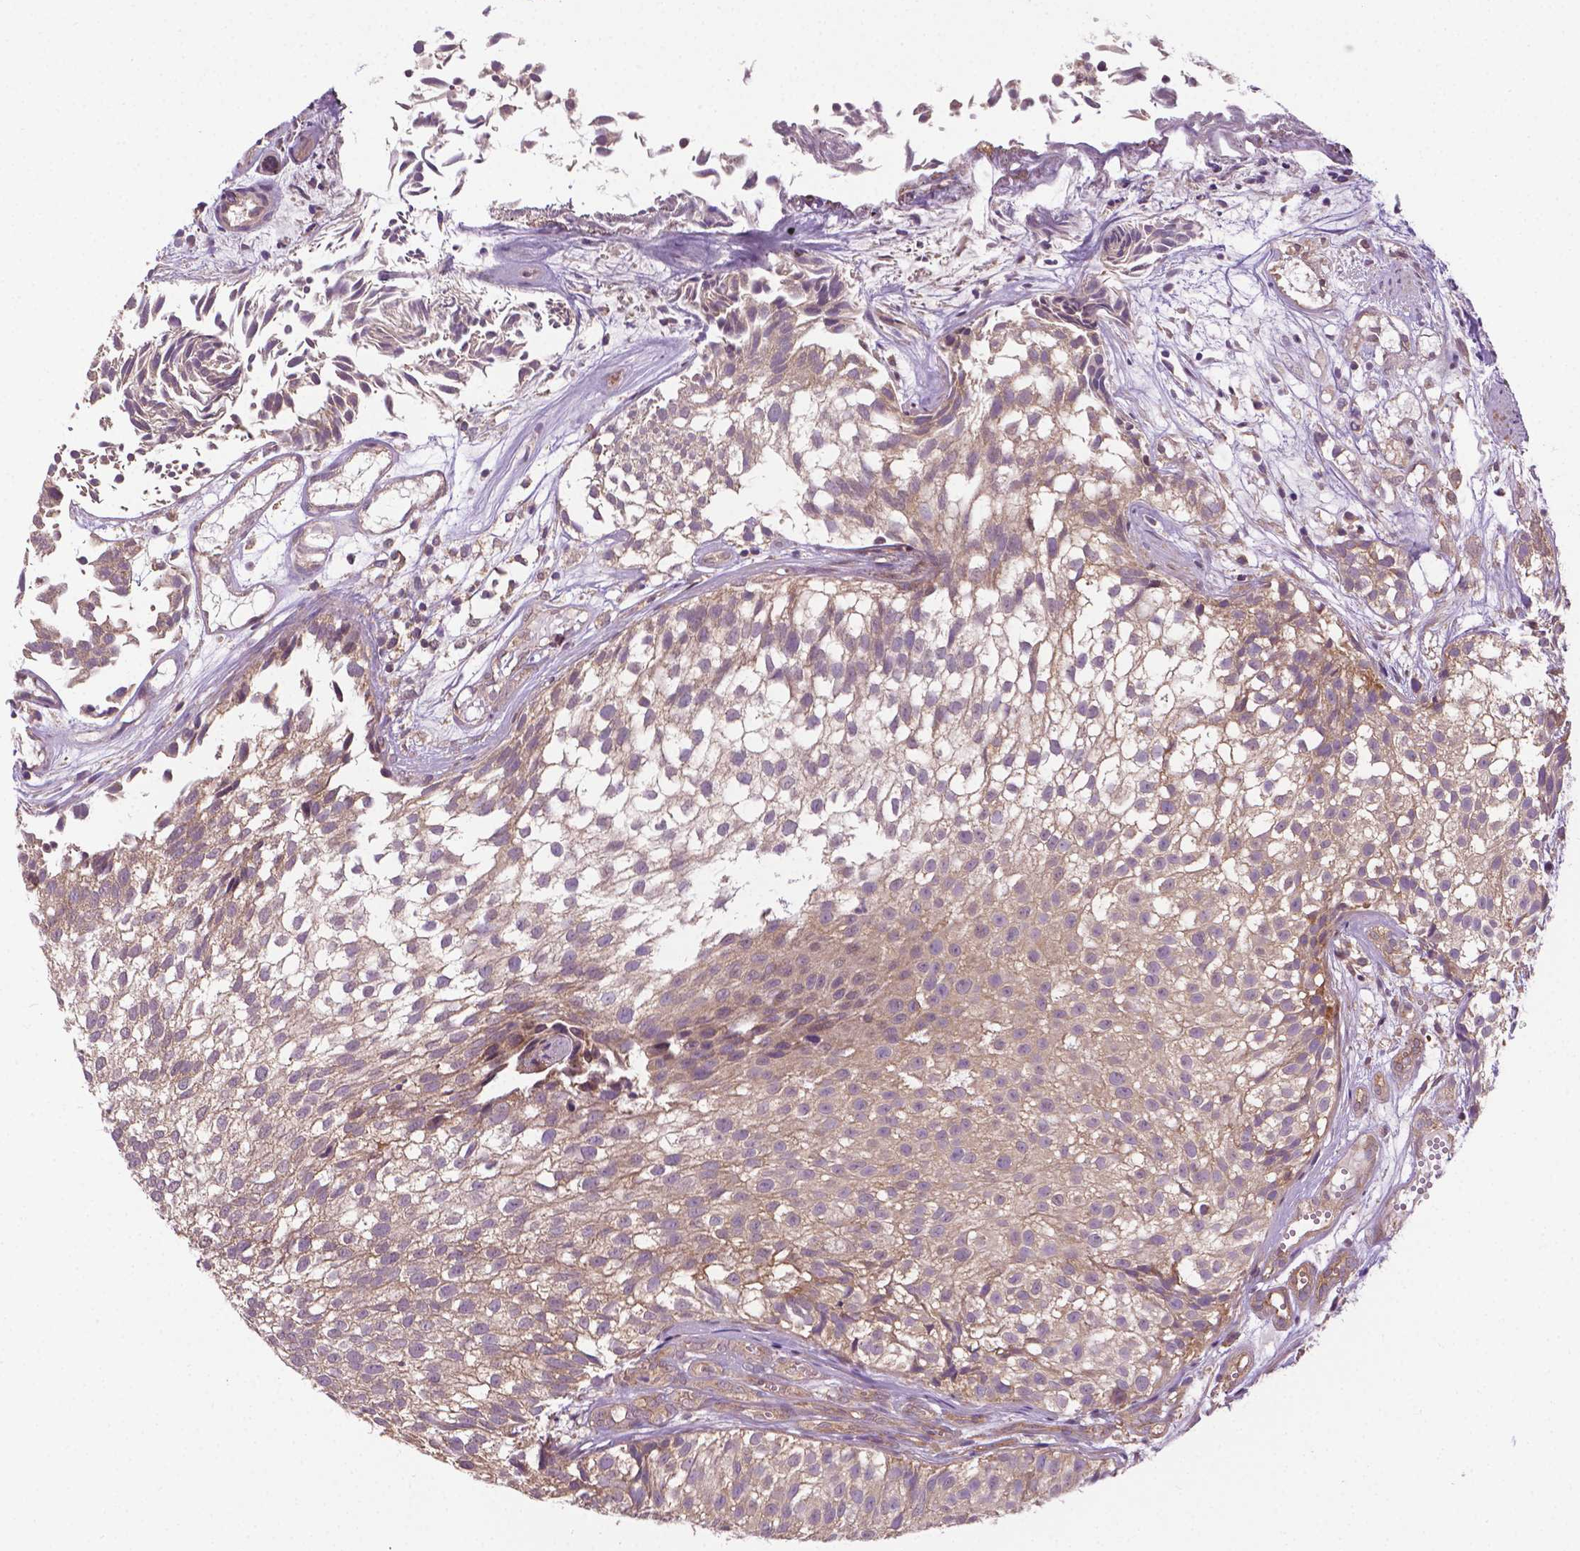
{"staining": {"intensity": "negative", "quantity": "none", "location": "none"}, "tissue": "urothelial cancer", "cell_type": "Tumor cells", "image_type": "cancer", "snomed": [{"axis": "morphology", "description": "Urothelial carcinoma, Low grade"}, {"axis": "topography", "description": "Urinary bladder"}], "caption": "Immunohistochemistry histopathology image of neoplastic tissue: urothelial cancer stained with DAB displays no significant protein positivity in tumor cells.", "gene": "MZT1", "patient": {"sex": "male", "age": 70}}